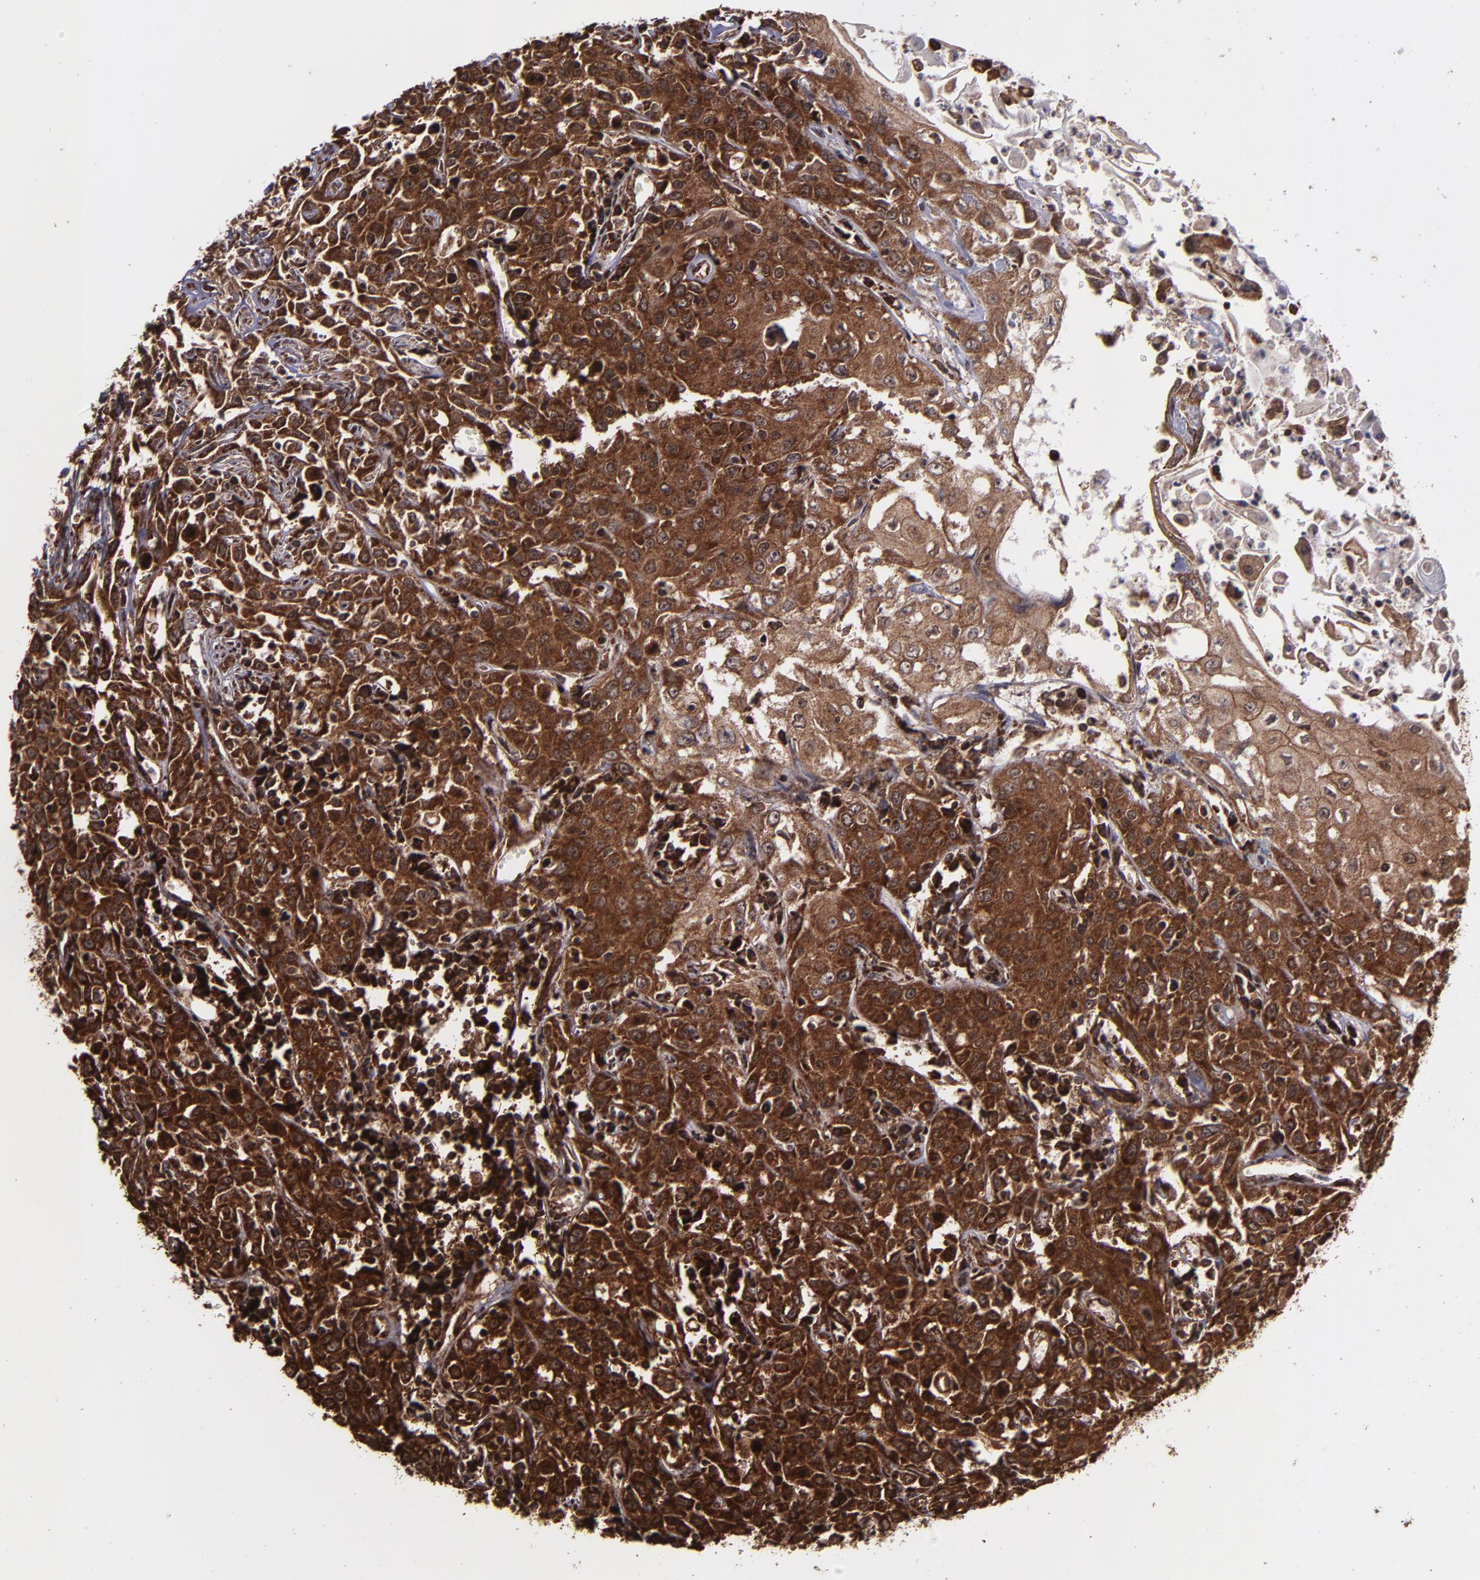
{"staining": {"intensity": "strong", "quantity": ">75%", "location": "cytoplasmic/membranous,nuclear"}, "tissue": "head and neck cancer", "cell_type": "Tumor cells", "image_type": "cancer", "snomed": [{"axis": "morphology", "description": "Squamous cell carcinoma, NOS"}, {"axis": "topography", "description": "Oral tissue"}, {"axis": "topography", "description": "Head-Neck"}], "caption": "Human head and neck cancer stained with a protein marker reveals strong staining in tumor cells.", "gene": "EIF4ENIF1", "patient": {"sex": "female", "age": 76}}